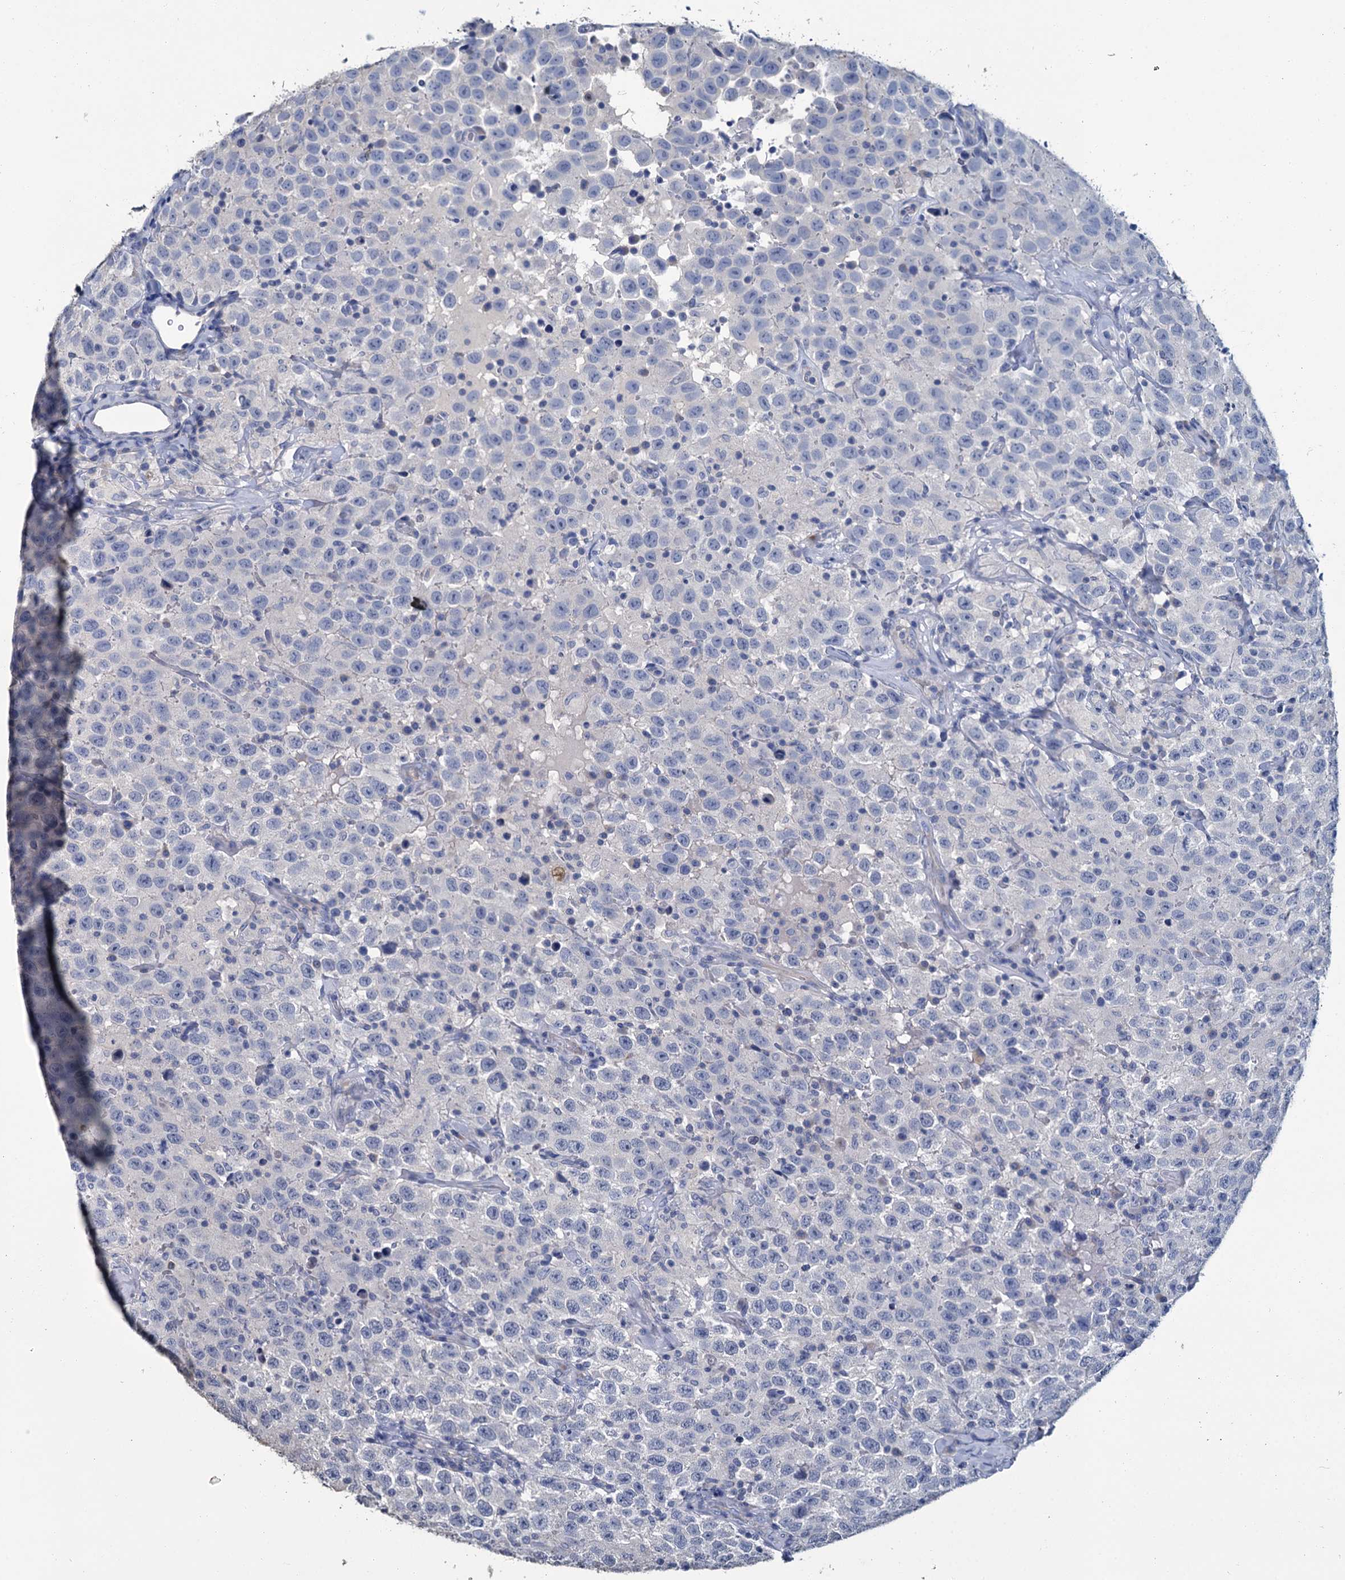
{"staining": {"intensity": "negative", "quantity": "none", "location": "none"}, "tissue": "testis cancer", "cell_type": "Tumor cells", "image_type": "cancer", "snomed": [{"axis": "morphology", "description": "Seminoma, NOS"}, {"axis": "topography", "description": "Testis"}], "caption": "Human testis cancer stained for a protein using immunohistochemistry shows no expression in tumor cells.", "gene": "SNCB", "patient": {"sex": "male", "age": 41}}